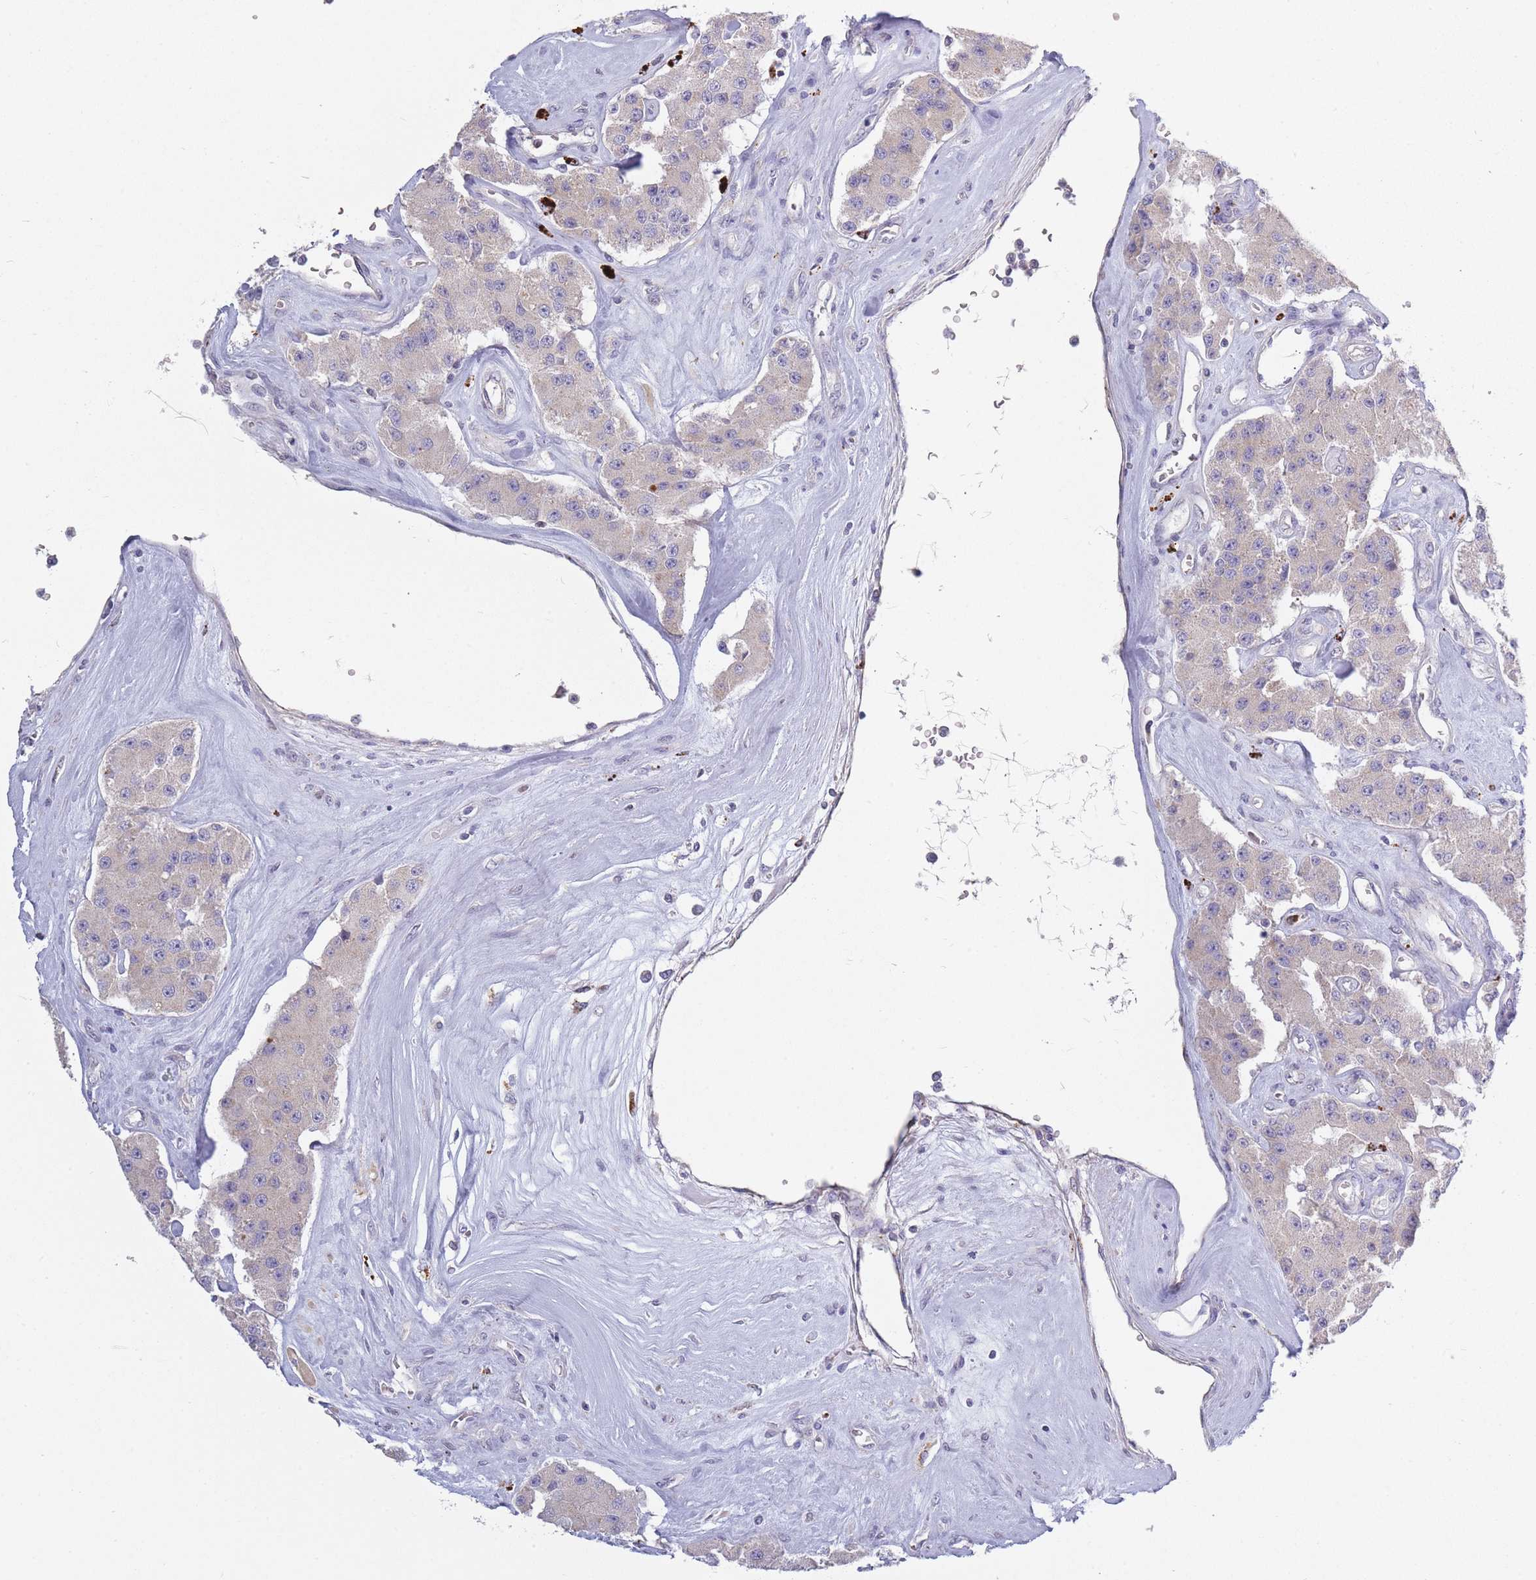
{"staining": {"intensity": "weak", "quantity": "25%-75%", "location": "cytoplasmic/membranous"}, "tissue": "carcinoid", "cell_type": "Tumor cells", "image_type": "cancer", "snomed": [{"axis": "morphology", "description": "Carcinoid, malignant, NOS"}, {"axis": "topography", "description": "Pancreas"}], "caption": "Malignant carcinoid stained with DAB (3,3'-diaminobenzidine) immunohistochemistry reveals low levels of weak cytoplasmic/membranous staining in approximately 25%-75% of tumor cells. (DAB (3,3'-diaminobenzidine) IHC, brown staining for protein, blue staining for nuclei).", "gene": "TRIM61", "patient": {"sex": "male", "age": 41}}